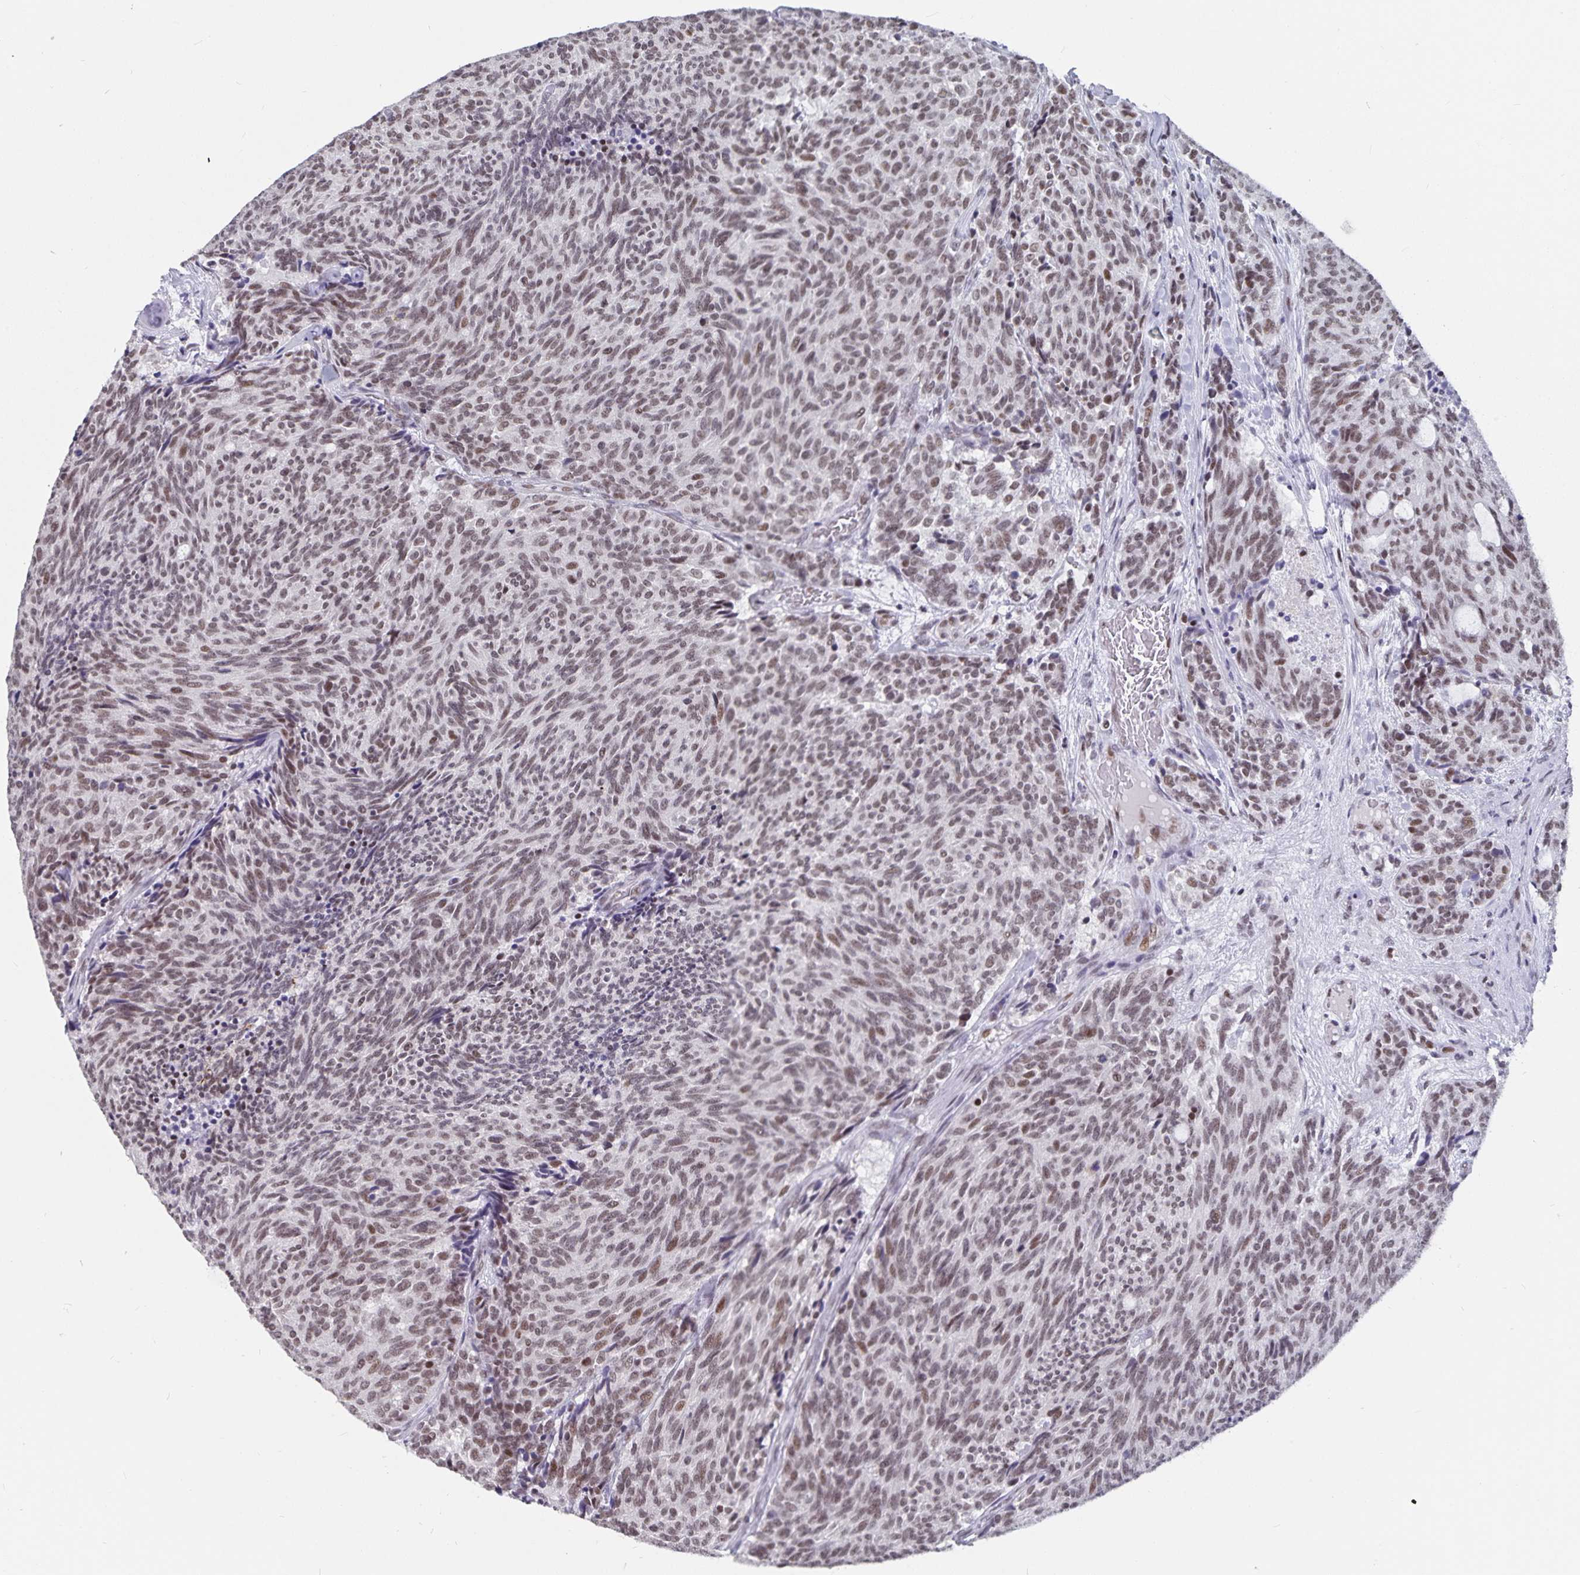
{"staining": {"intensity": "moderate", "quantity": ">75%", "location": "nuclear"}, "tissue": "carcinoid", "cell_type": "Tumor cells", "image_type": "cancer", "snomed": [{"axis": "morphology", "description": "Carcinoid, malignant, NOS"}, {"axis": "topography", "description": "Pancreas"}], "caption": "Immunohistochemistry staining of carcinoid, which displays medium levels of moderate nuclear staining in about >75% of tumor cells indicating moderate nuclear protein staining. The staining was performed using DAB (brown) for protein detection and nuclei were counterstained in hematoxylin (blue).", "gene": "PBX2", "patient": {"sex": "female", "age": 54}}